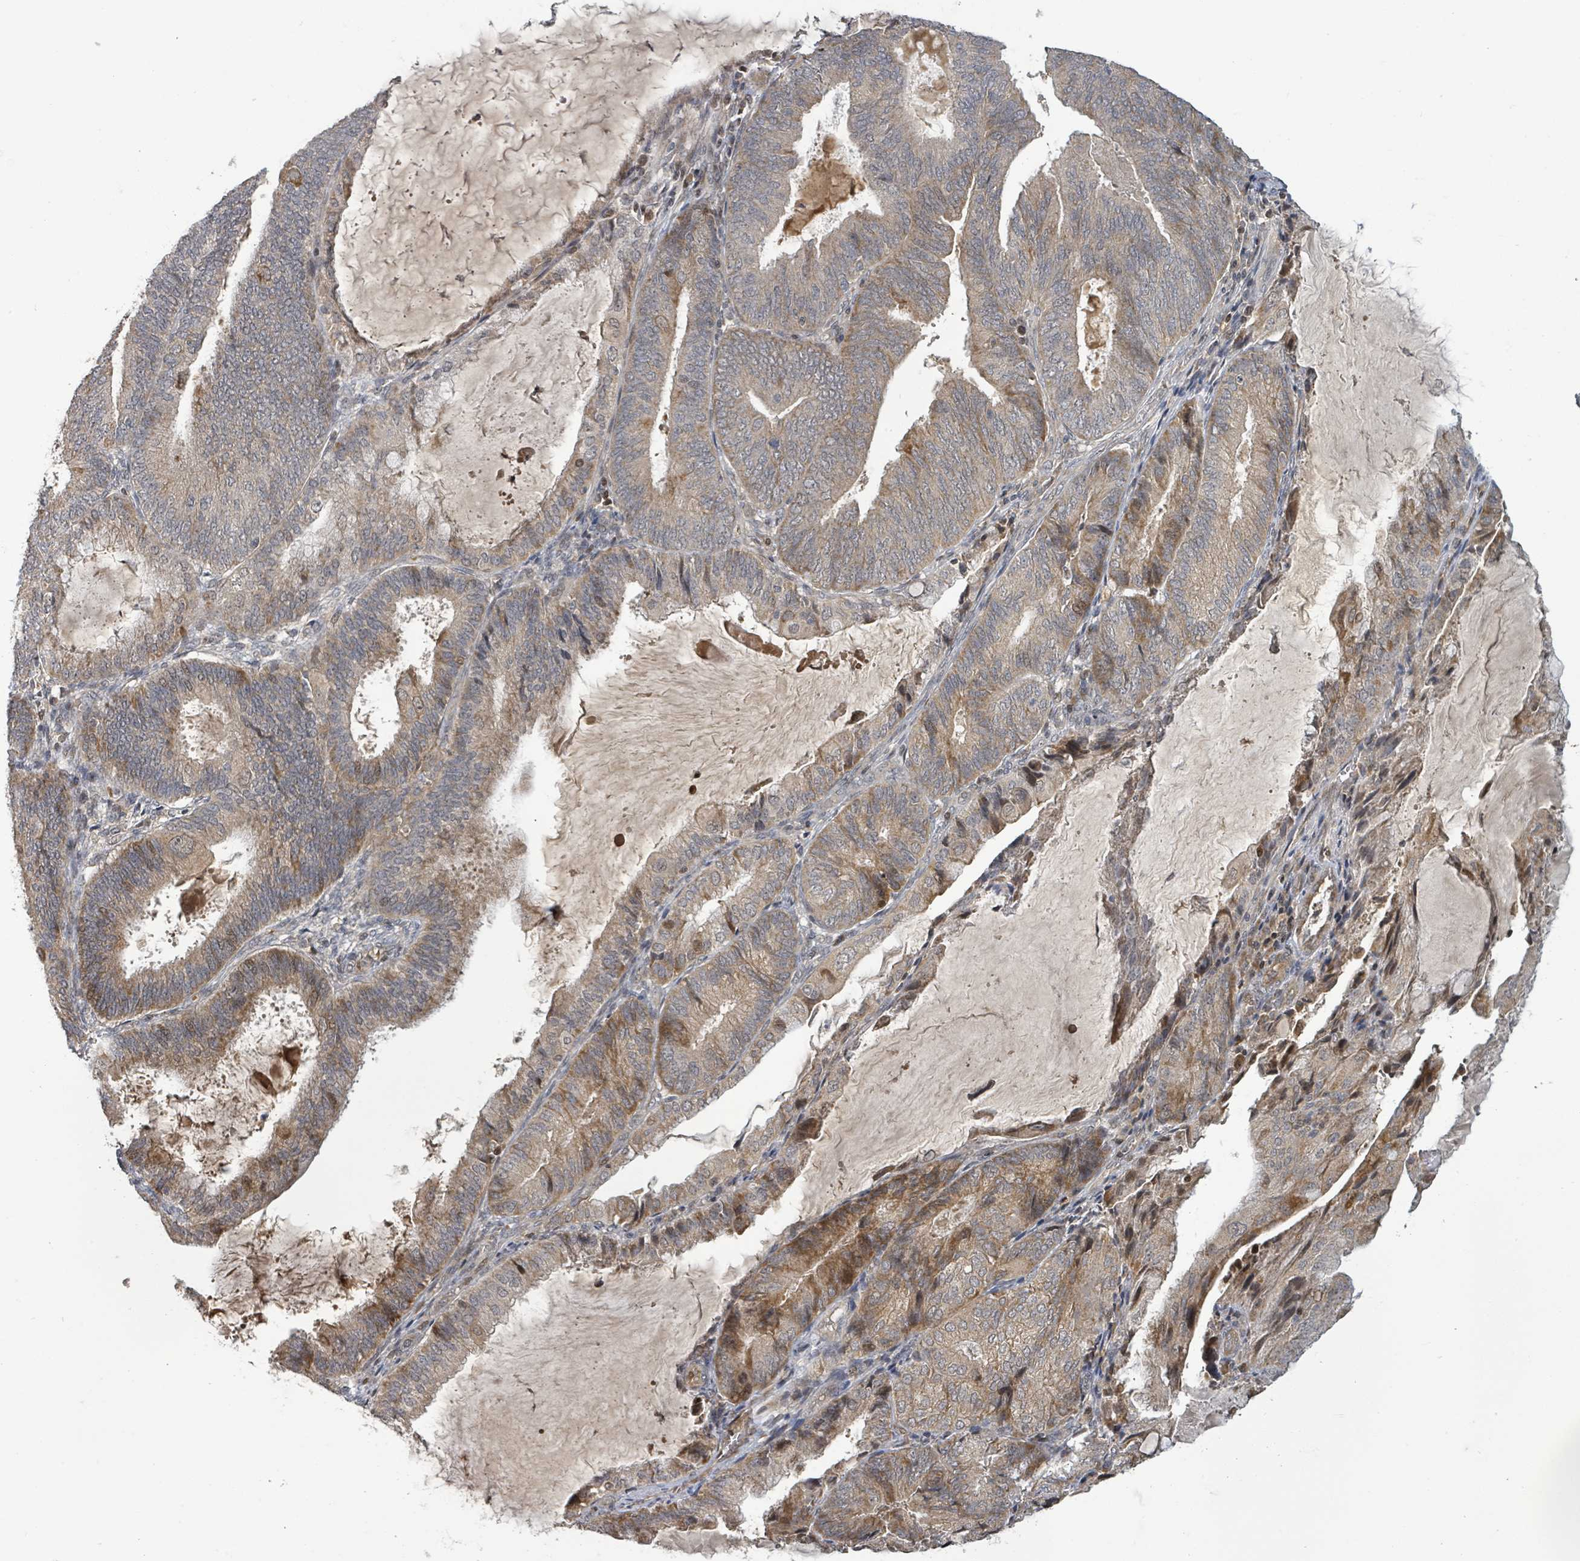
{"staining": {"intensity": "moderate", "quantity": "<25%", "location": "cytoplasmic/membranous,nuclear"}, "tissue": "endometrial cancer", "cell_type": "Tumor cells", "image_type": "cancer", "snomed": [{"axis": "morphology", "description": "Adenocarcinoma, NOS"}, {"axis": "topography", "description": "Endometrium"}], "caption": "Adenocarcinoma (endometrial) was stained to show a protein in brown. There is low levels of moderate cytoplasmic/membranous and nuclear expression in approximately <25% of tumor cells.", "gene": "ITGA11", "patient": {"sex": "female", "age": 81}}